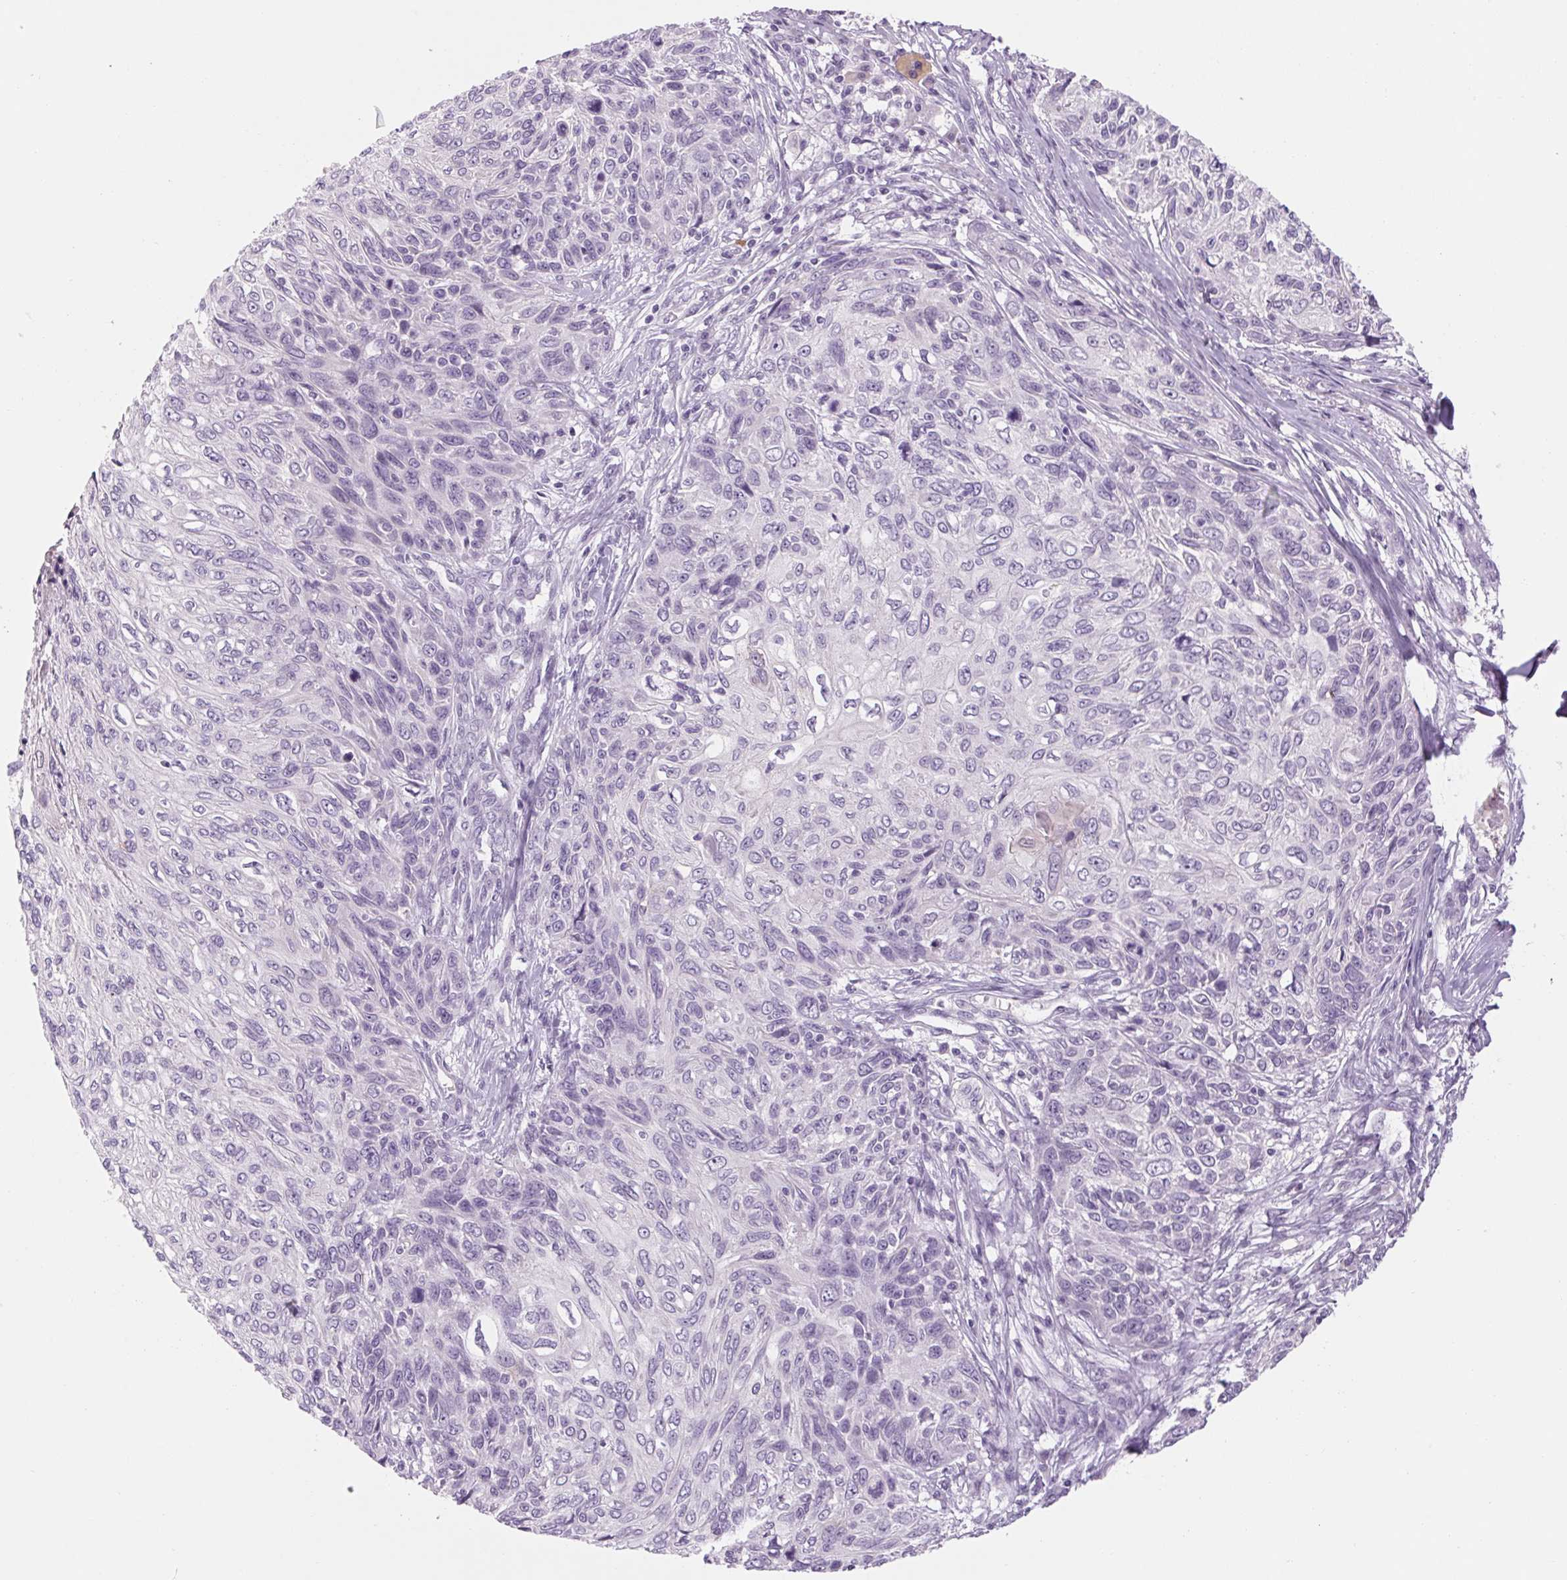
{"staining": {"intensity": "negative", "quantity": "none", "location": "none"}, "tissue": "skin cancer", "cell_type": "Tumor cells", "image_type": "cancer", "snomed": [{"axis": "morphology", "description": "Squamous cell carcinoma, NOS"}, {"axis": "topography", "description": "Skin"}], "caption": "Skin squamous cell carcinoma was stained to show a protein in brown. There is no significant positivity in tumor cells.", "gene": "RPTN", "patient": {"sex": "male", "age": 92}}